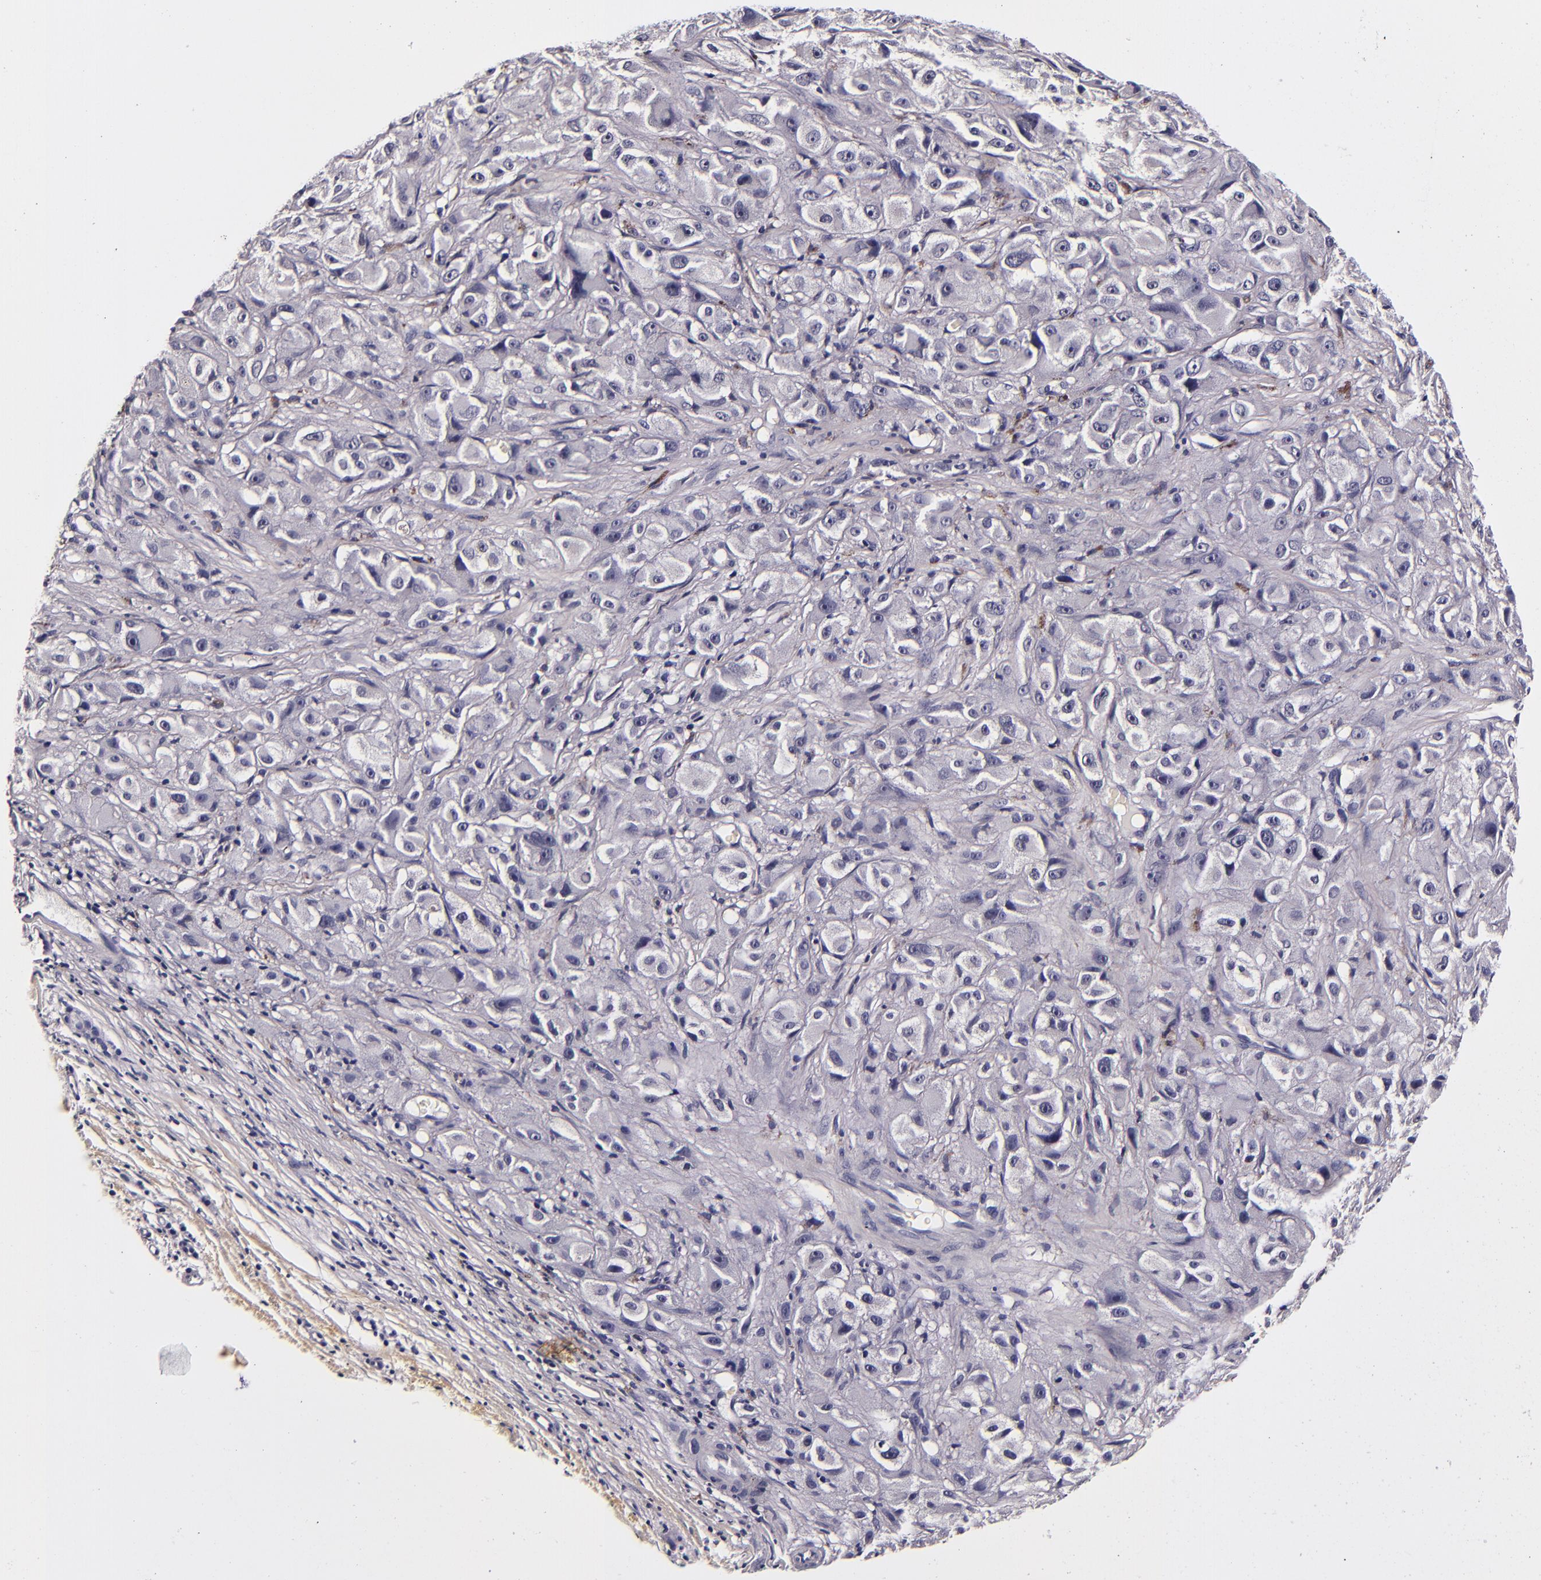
{"staining": {"intensity": "negative", "quantity": "none", "location": "none"}, "tissue": "melanoma", "cell_type": "Tumor cells", "image_type": "cancer", "snomed": [{"axis": "morphology", "description": "Malignant melanoma, NOS"}, {"axis": "topography", "description": "Skin"}], "caption": "Immunohistochemistry micrograph of neoplastic tissue: melanoma stained with DAB (3,3'-diaminobenzidine) displays no significant protein staining in tumor cells.", "gene": "FBN1", "patient": {"sex": "male", "age": 56}}